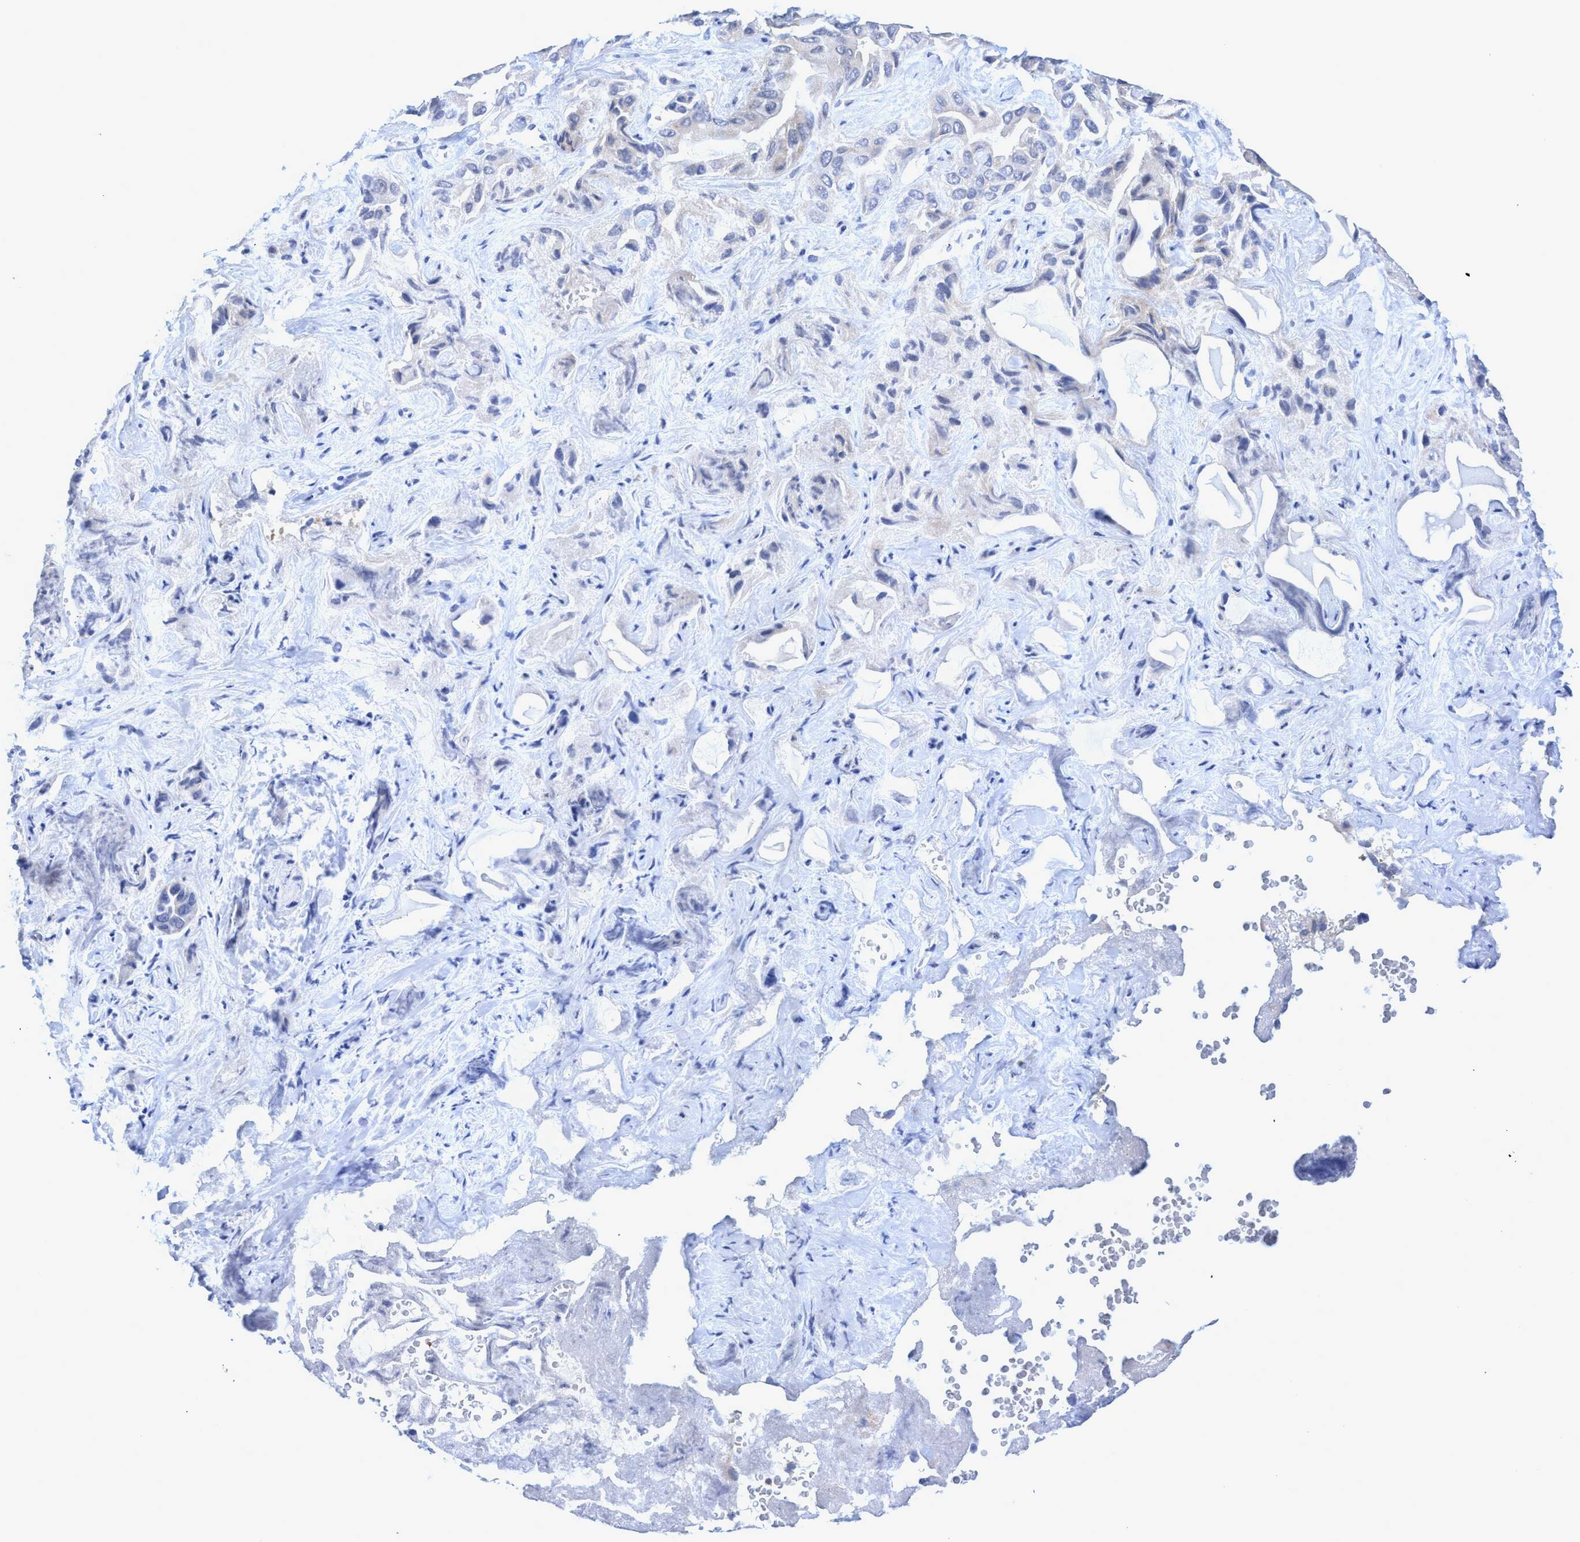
{"staining": {"intensity": "negative", "quantity": "none", "location": "none"}, "tissue": "liver cancer", "cell_type": "Tumor cells", "image_type": "cancer", "snomed": [{"axis": "morphology", "description": "Cholangiocarcinoma"}, {"axis": "topography", "description": "Liver"}], "caption": "This is an immunohistochemistry (IHC) photomicrograph of human liver cancer. There is no positivity in tumor cells.", "gene": "GLOD4", "patient": {"sex": "female", "age": 52}}